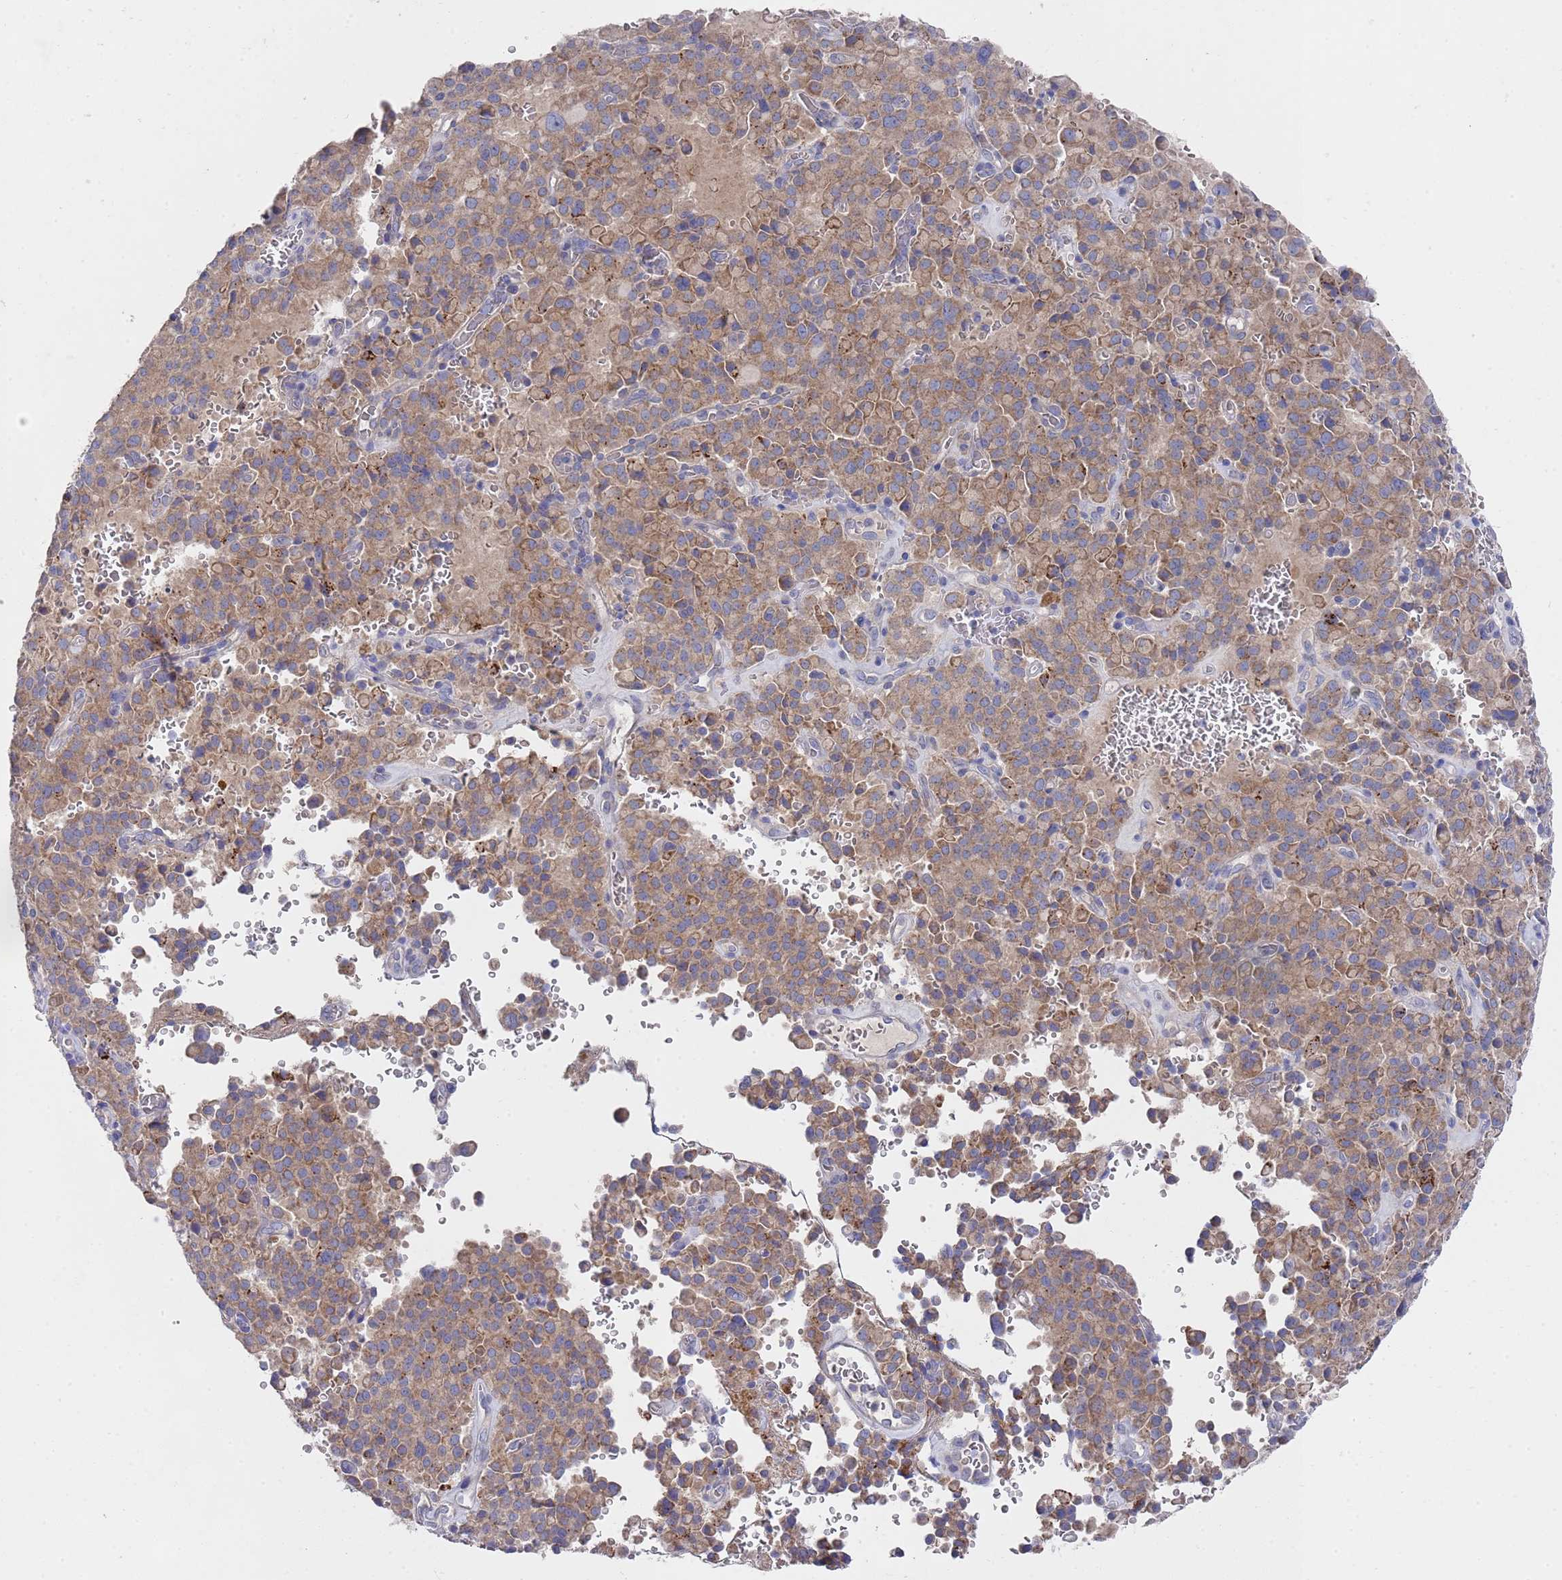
{"staining": {"intensity": "moderate", "quantity": ">75%", "location": "cytoplasmic/membranous"}, "tissue": "pancreatic cancer", "cell_type": "Tumor cells", "image_type": "cancer", "snomed": [{"axis": "morphology", "description": "Adenocarcinoma, NOS"}, {"axis": "topography", "description": "Pancreas"}], "caption": "The histopathology image exhibits immunohistochemical staining of adenocarcinoma (pancreatic). There is moderate cytoplasmic/membranous expression is present in approximately >75% of tumor cells.", "gene": "NPEPPS", "patient": {"sex": "male", "age": 65}}